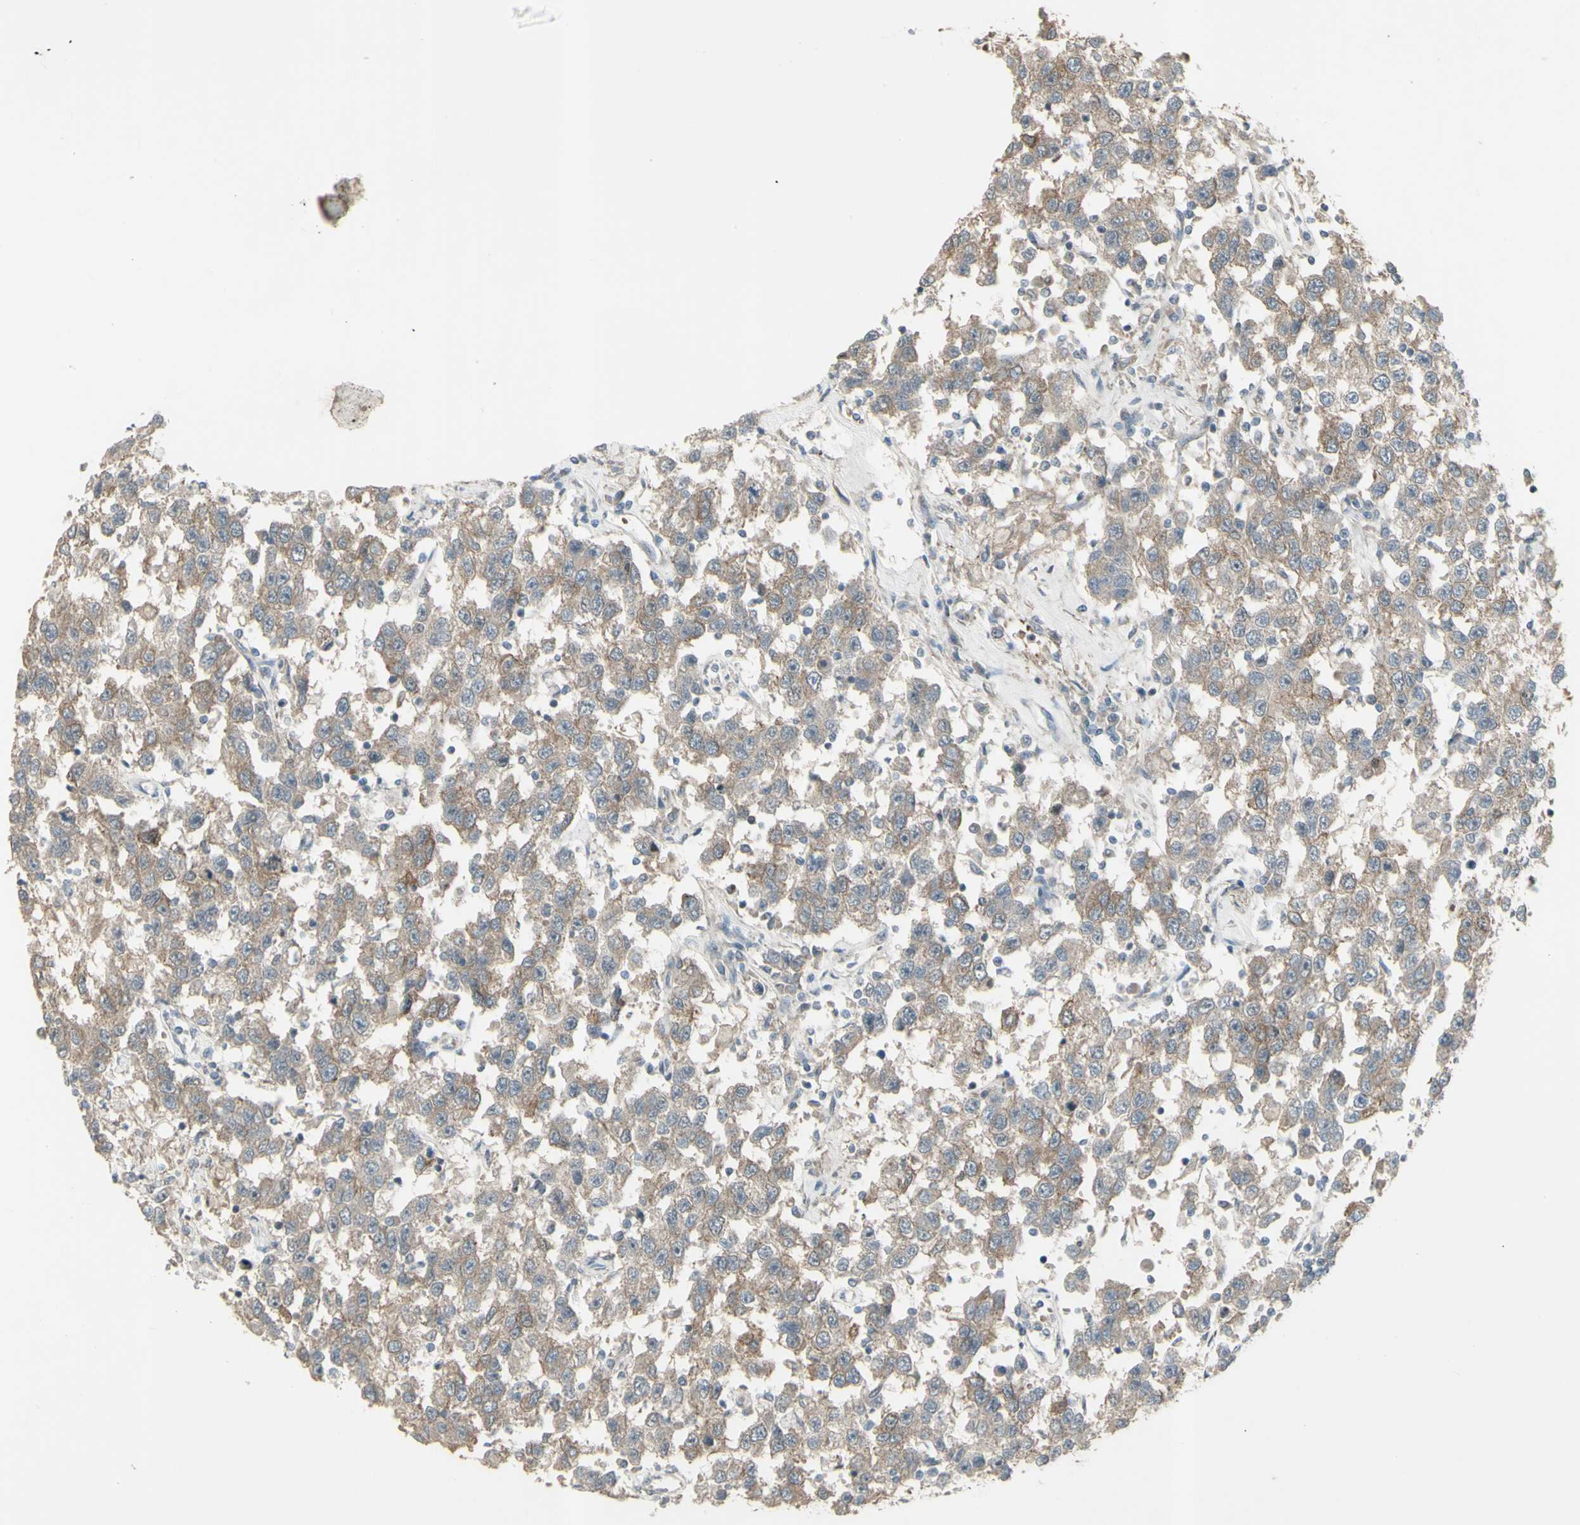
{"staining": {"intensity": "weak", "quantity": ">75%", "location": "cytoplasmic/membranous"}, "tissue": "testis cancer", "cell_type": "Tumor cells", "image_type": "cancer", "snomed": [{"axis": "morphology", "description": "Seminoma, NOS"}, {"axis": "topography", "description": "Testis"}], "caption": "Weak cytoplasmic/membranous positivity is seen in about >75% of tumor cells in seminoma (testis).", "gene": "GRAMD1B", "patient": {"sex": "male", "age": 41}}